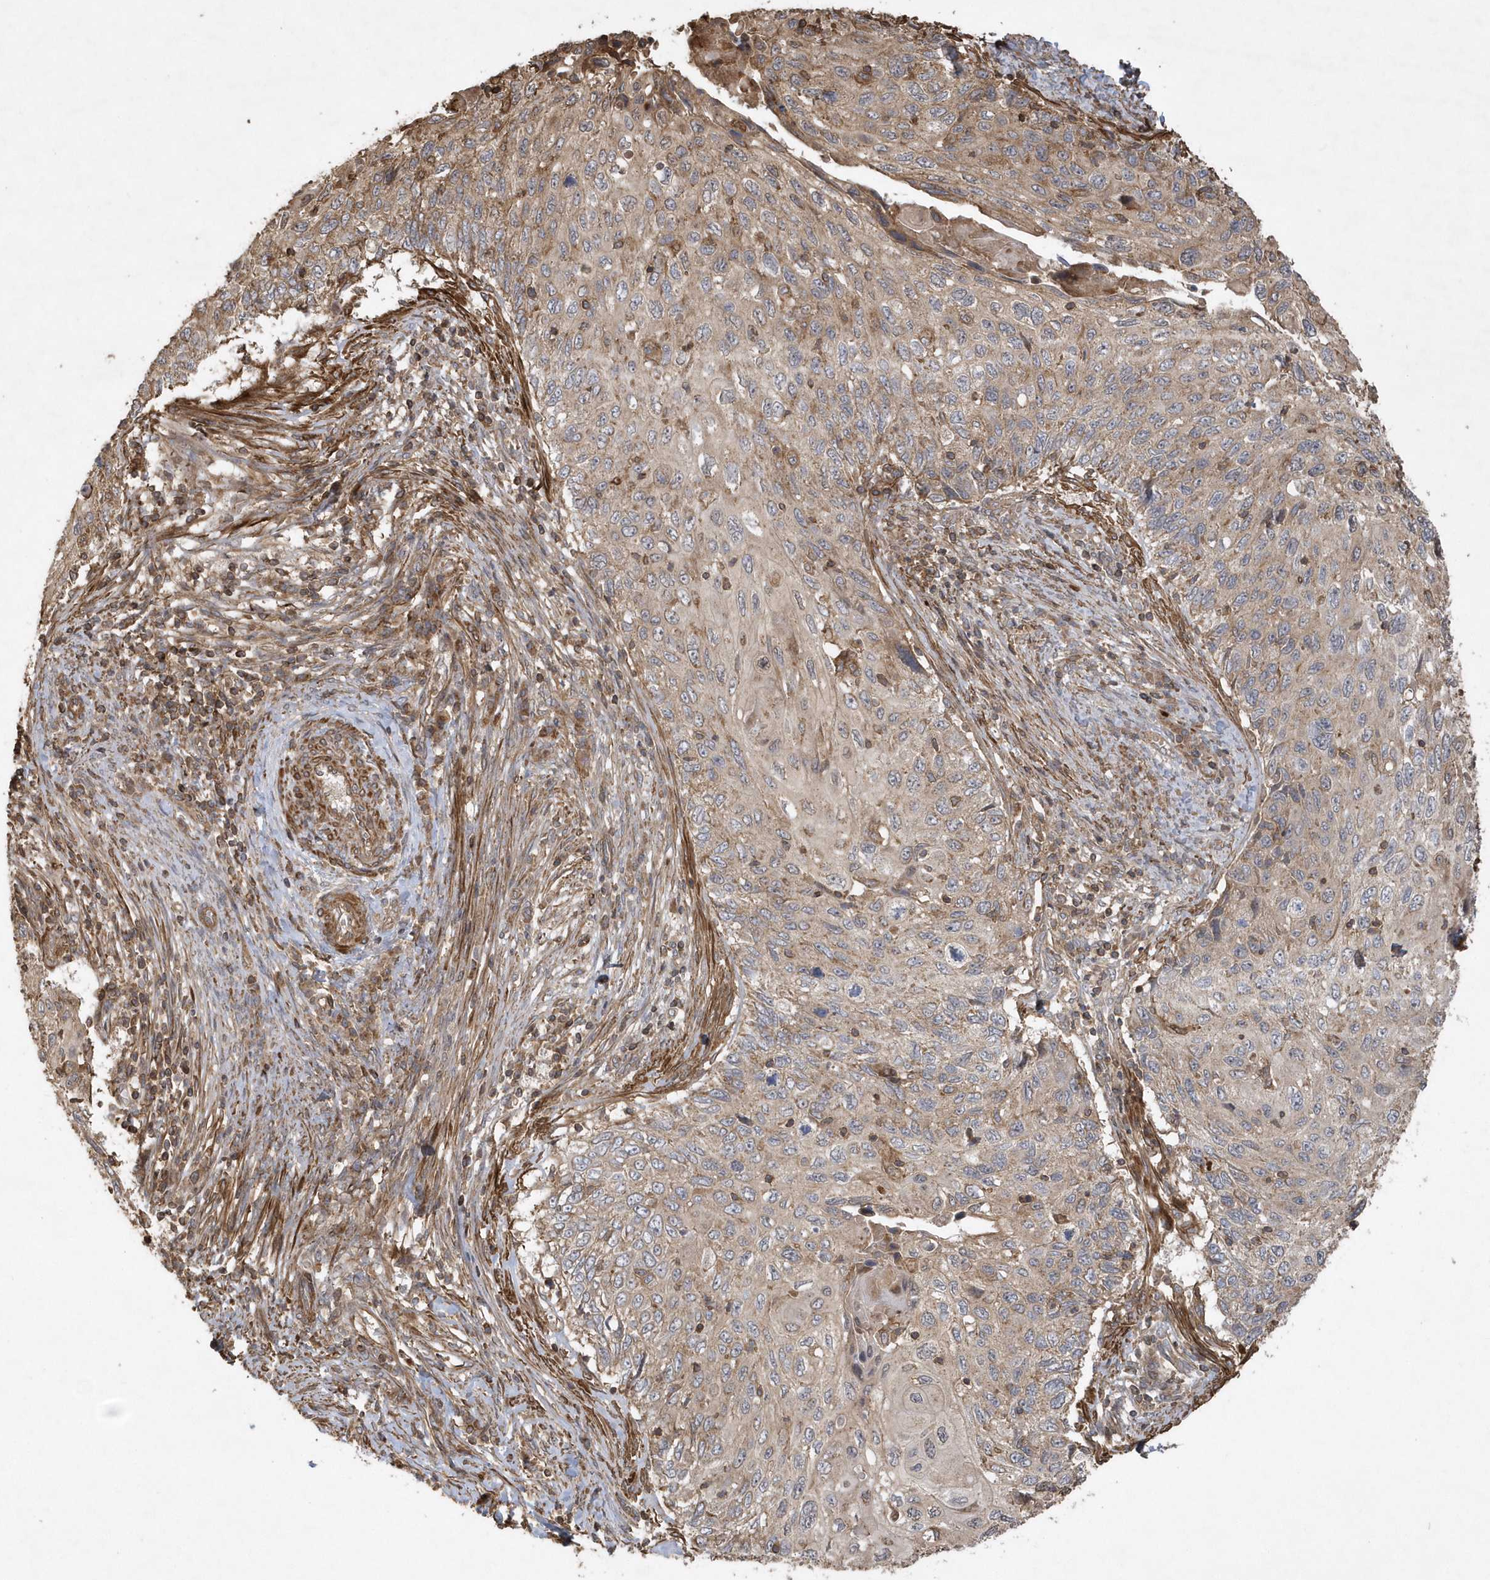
{"staining": {"intensity": "negative", "quantity": "none", "location": "none"}, "tissue": "cervical cancer", "cell_type": "Tumor cells", "image_type": "cancer", "snomed": [{"axis": "morphology", "description": "Squamous cell carcinoma, NOS"}, {"axis": "topography", "description": "Cervix"}], "caption": "Tumor cells are negative for brown protein staining in squamous cell carcinoma (cervical).", "gene": "SENP8", "patient": {"sex": "female", "age": 70}}